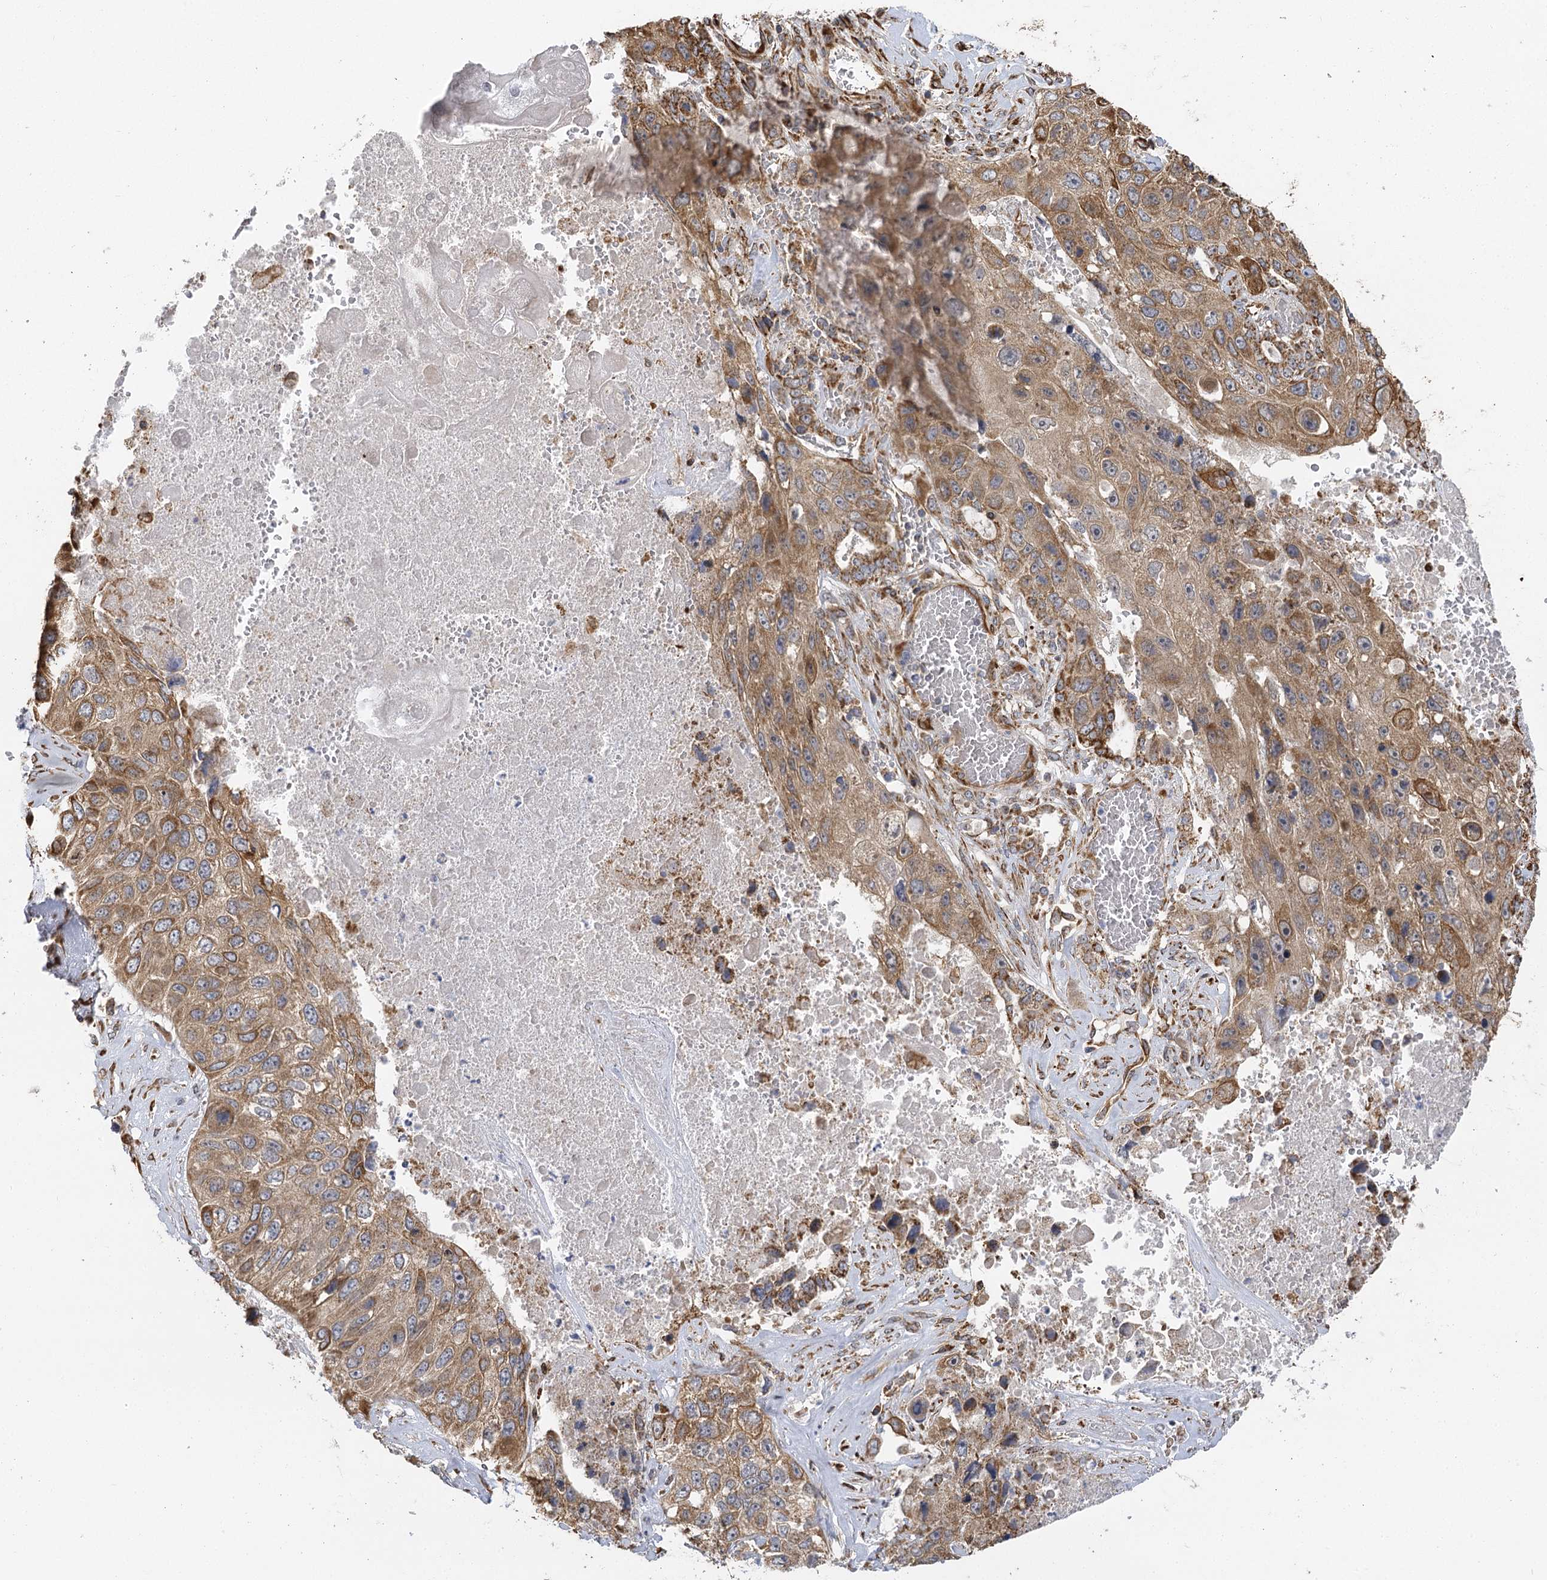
{"staining": {"intensity": "moderate", "quantity": ">75%", "location": "cytoplasmic/membranous"}, "tissue": "lung cancer", "cell_type": "Tumor cells", "image_type": "cancer", "snomed": [{"axis": "morphology", "description": "Squamous cell carcinoma, NOS"}, {"axis": "topography", "description": "Lung"}], "caption": "Moderate cytoplasmic/membranous positivity is seen in about >75% of tumor cells in lung squamous cell carcinoma. (Brightfield microscopy of DAB IHC at high magnification).", "gene": "IL11RA", "patient": {"sex": "male", "age": 61}}